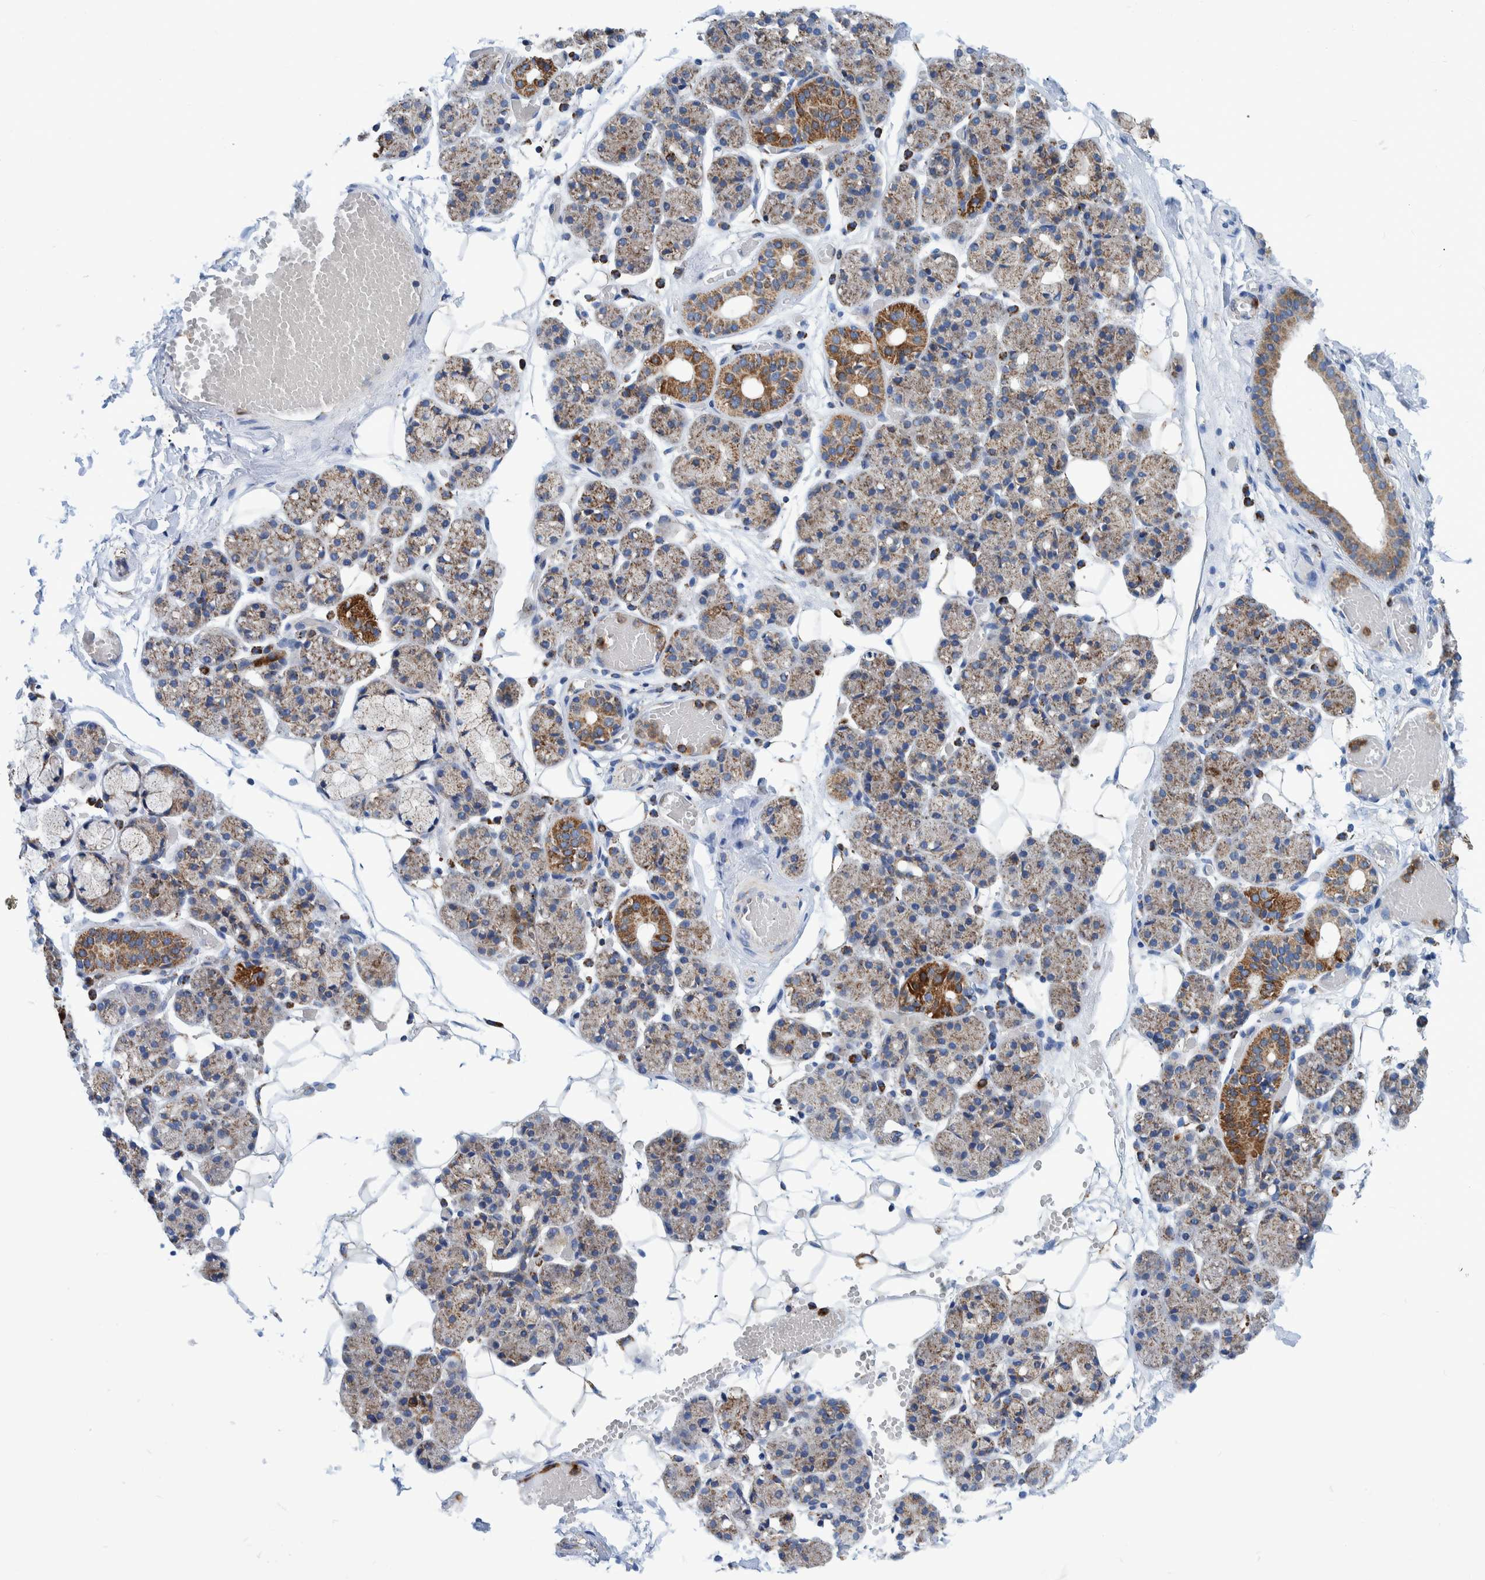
{"staining": {"intensity": "moderate", "quantity": "25%-75%", "location": "cytoplasmic/membranous"}, "tissue": "salivary gland", "cell_type": "Glandular cells", "image_type": "normal", "snomed": [{"axis": "morphology", "description": "Normal tissue, NOS"}, {"axis": "topography", "description": "Salivary gland"}], "caption": "Moderate cytoplasmic/membranous expression for a protein is appreciated in approximately 25%-75% of glandular cells of unremarkable salivary gland using IHC.", "gene": "BZW2", "patient": {"sex": "male", "age": 63}}